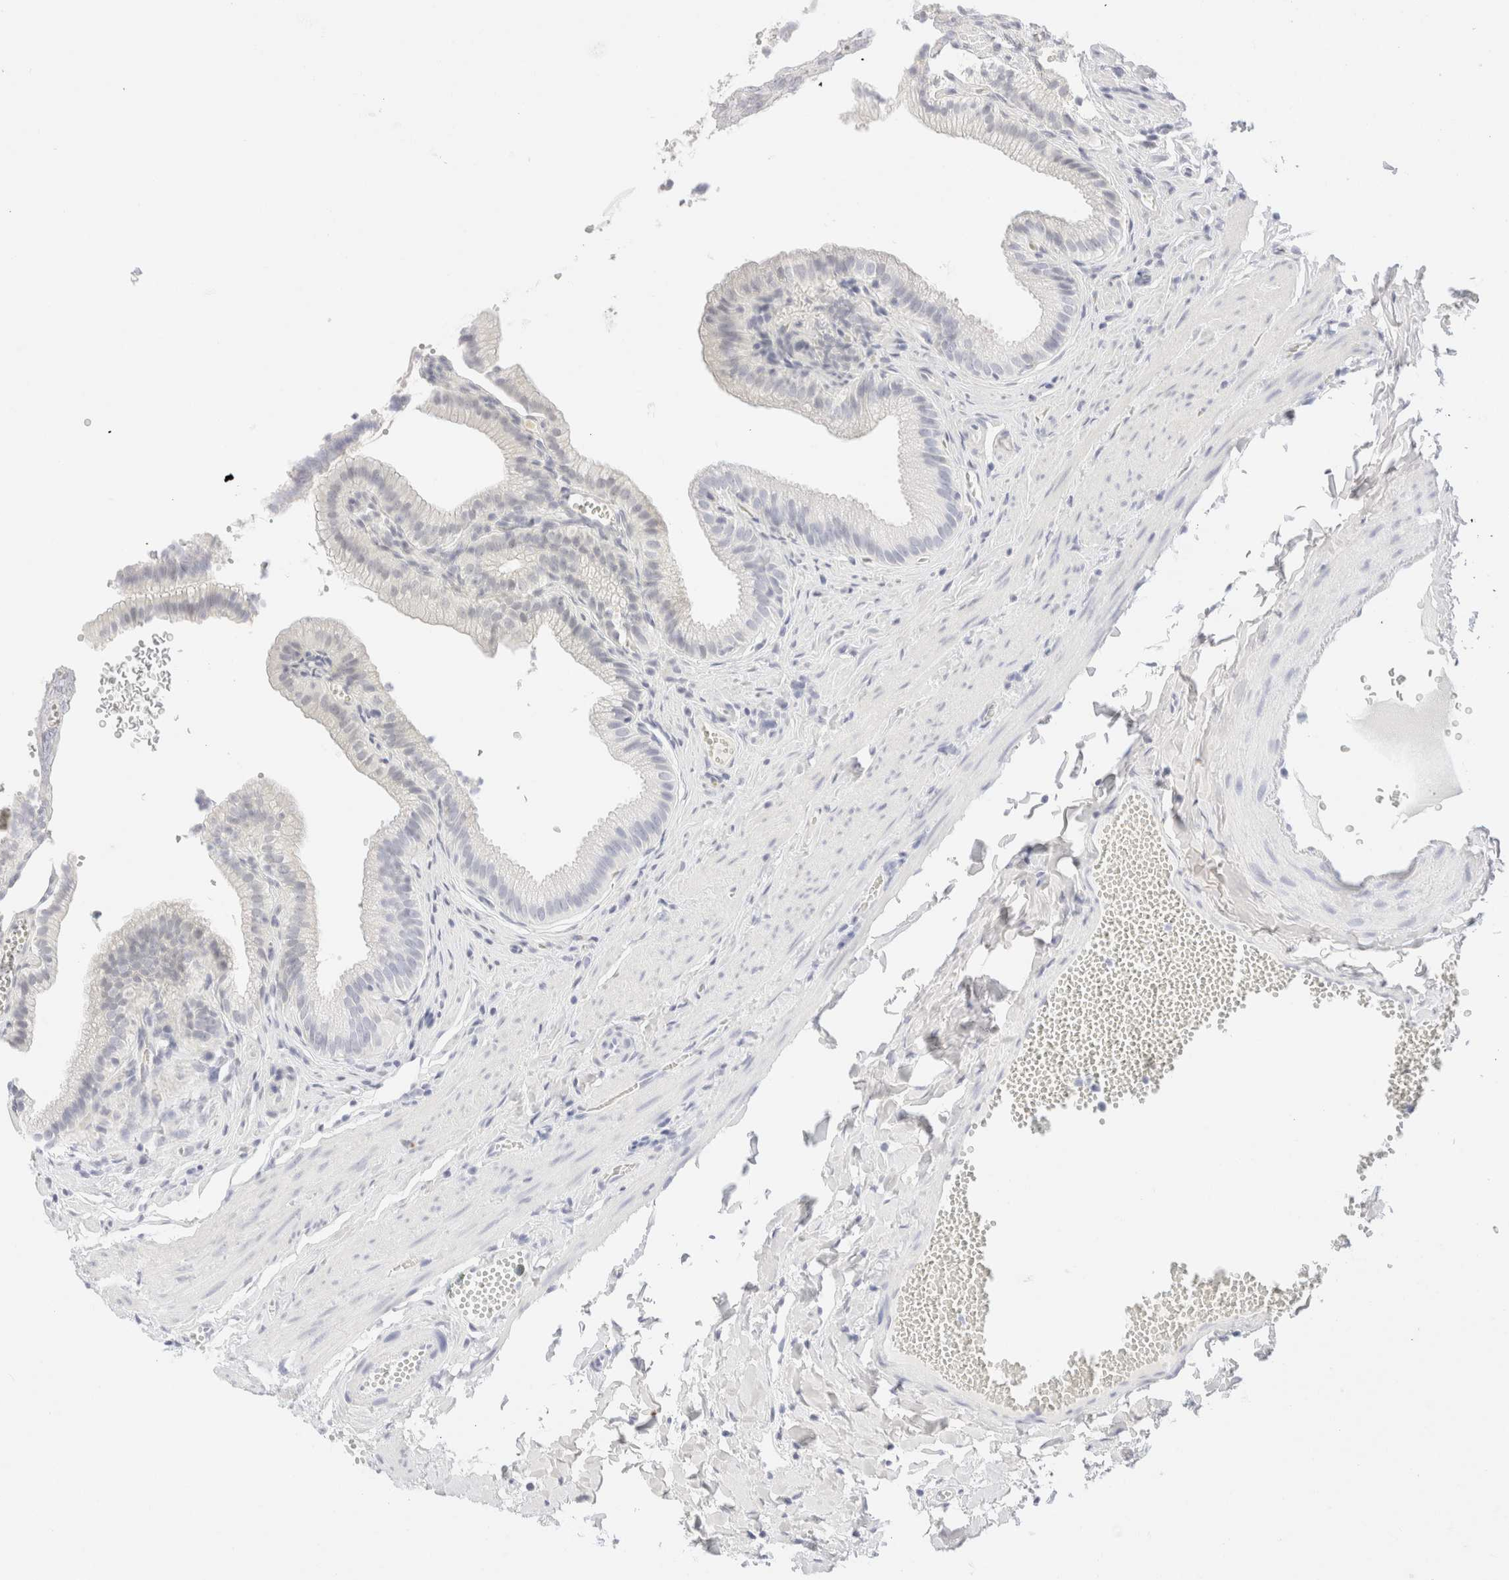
{"staining": {"intensity": "negative", "quantity": "none", "location": "none"}, "tissue": "gallbladder", "cell_type": "Glandular cells", "image_type": "normal", "snomed": [{"axis": "morphology", "description": "Normal tissue, NOS"}, {"axis": "topography", "description": "Gallbladder"}], "caption": "Glandular cells show no significant staining in normal gallbladder. (DAB IHC with hematoxylin counter stain).", "gene": "KRT15", "patient": {"sex": "male", "age": 38}}